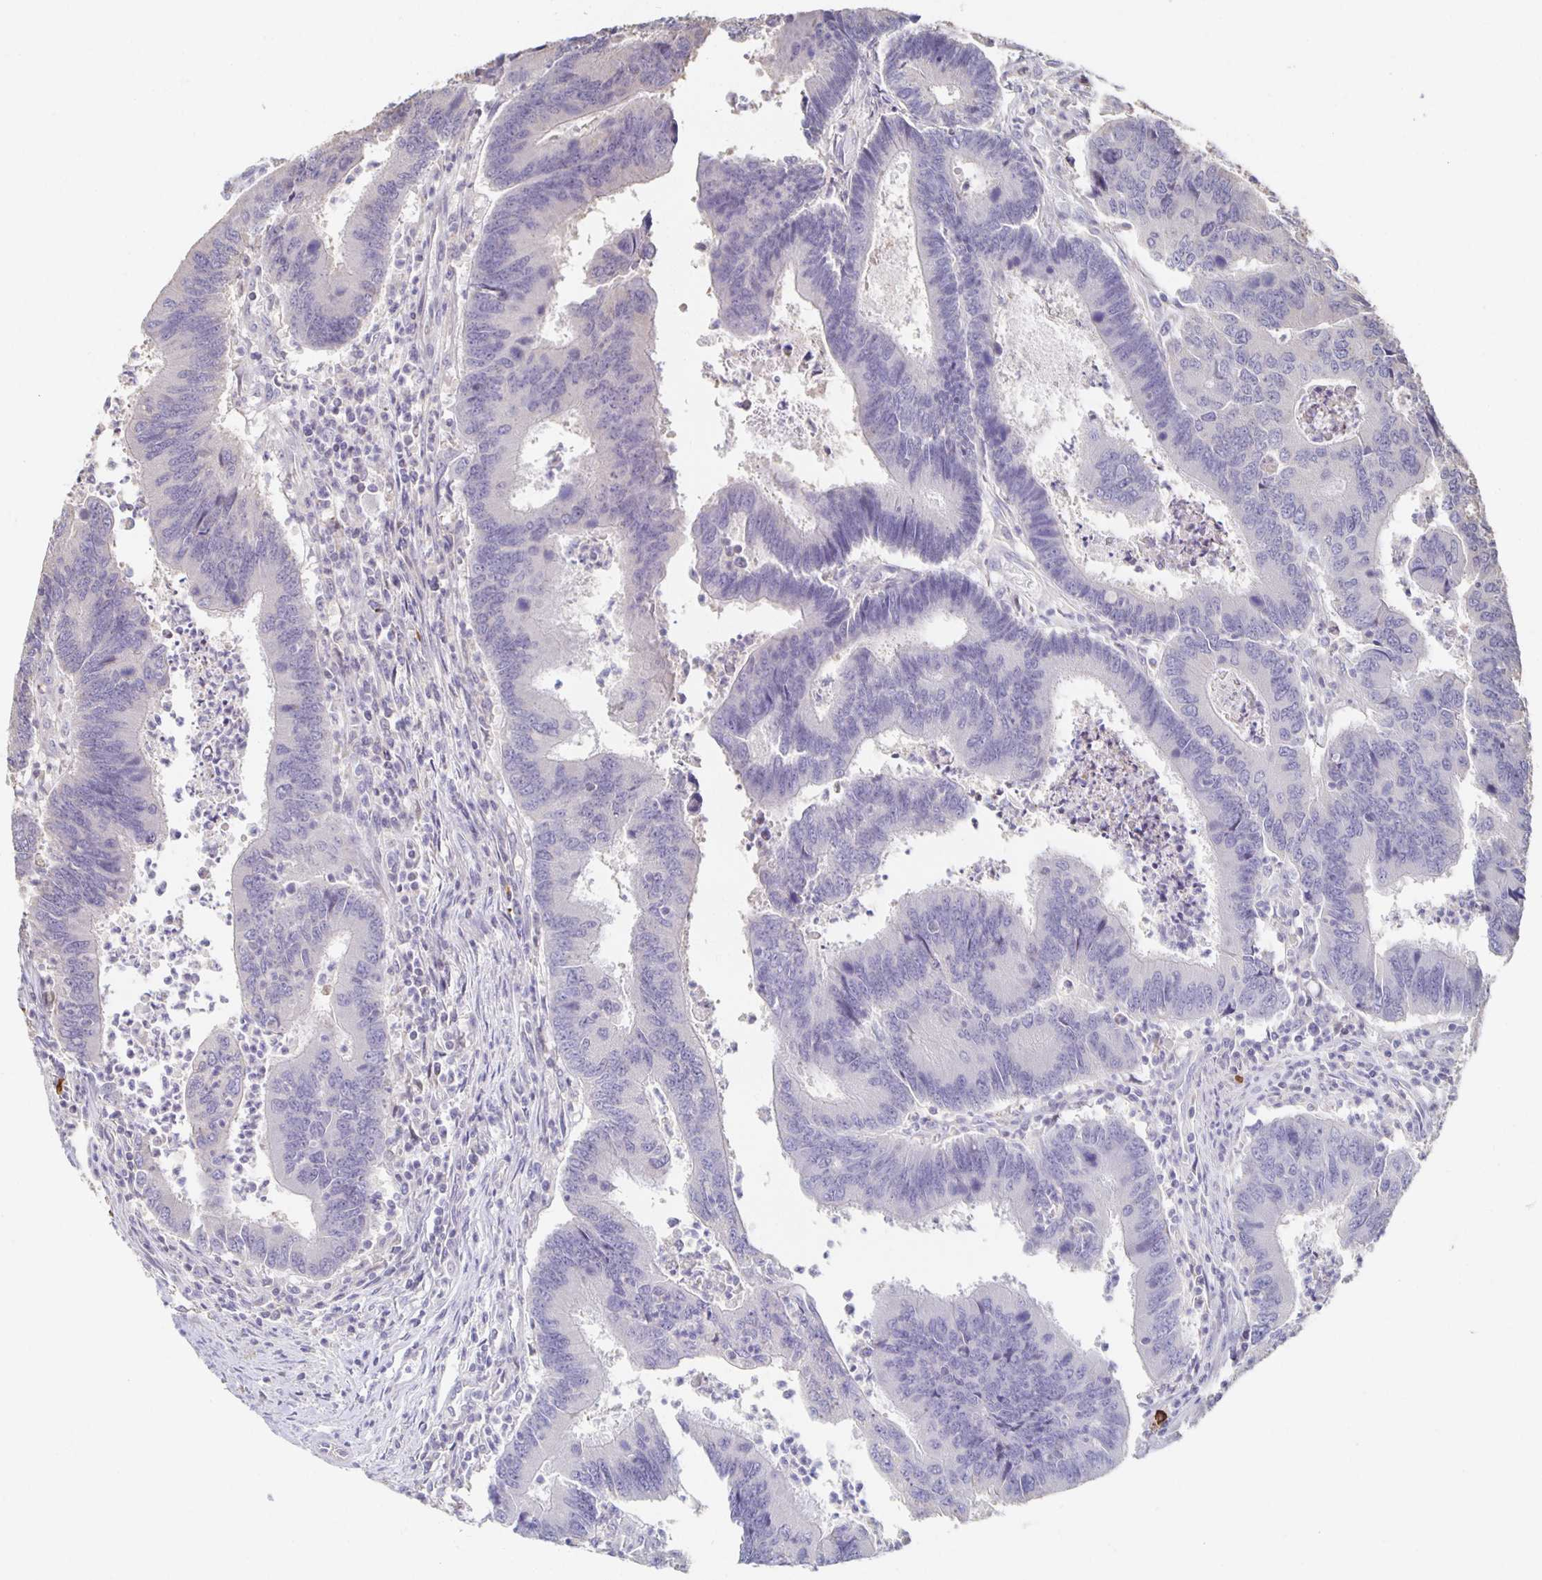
{"staining": {"intensity": "negative", "quantity": "none", "location": "none"}, "tissue": "colorectal cancer", "cell_type": "Tumor cells", "image_type": "cancer", "snomed": [{"axis": "morphology", "description": "Adenocarcinoma, NOS"}, {"axis": "topography", "description": "Colon"}], "caption": "Photomicrograph shows no protein positivity in tumor cells of colorectal adenocarcinoma tissue. (Brightfield microscopy of DAB IHC at high magnification).", "gene": "ZNF692", "patient": {"sex": "female", "age": 67}}